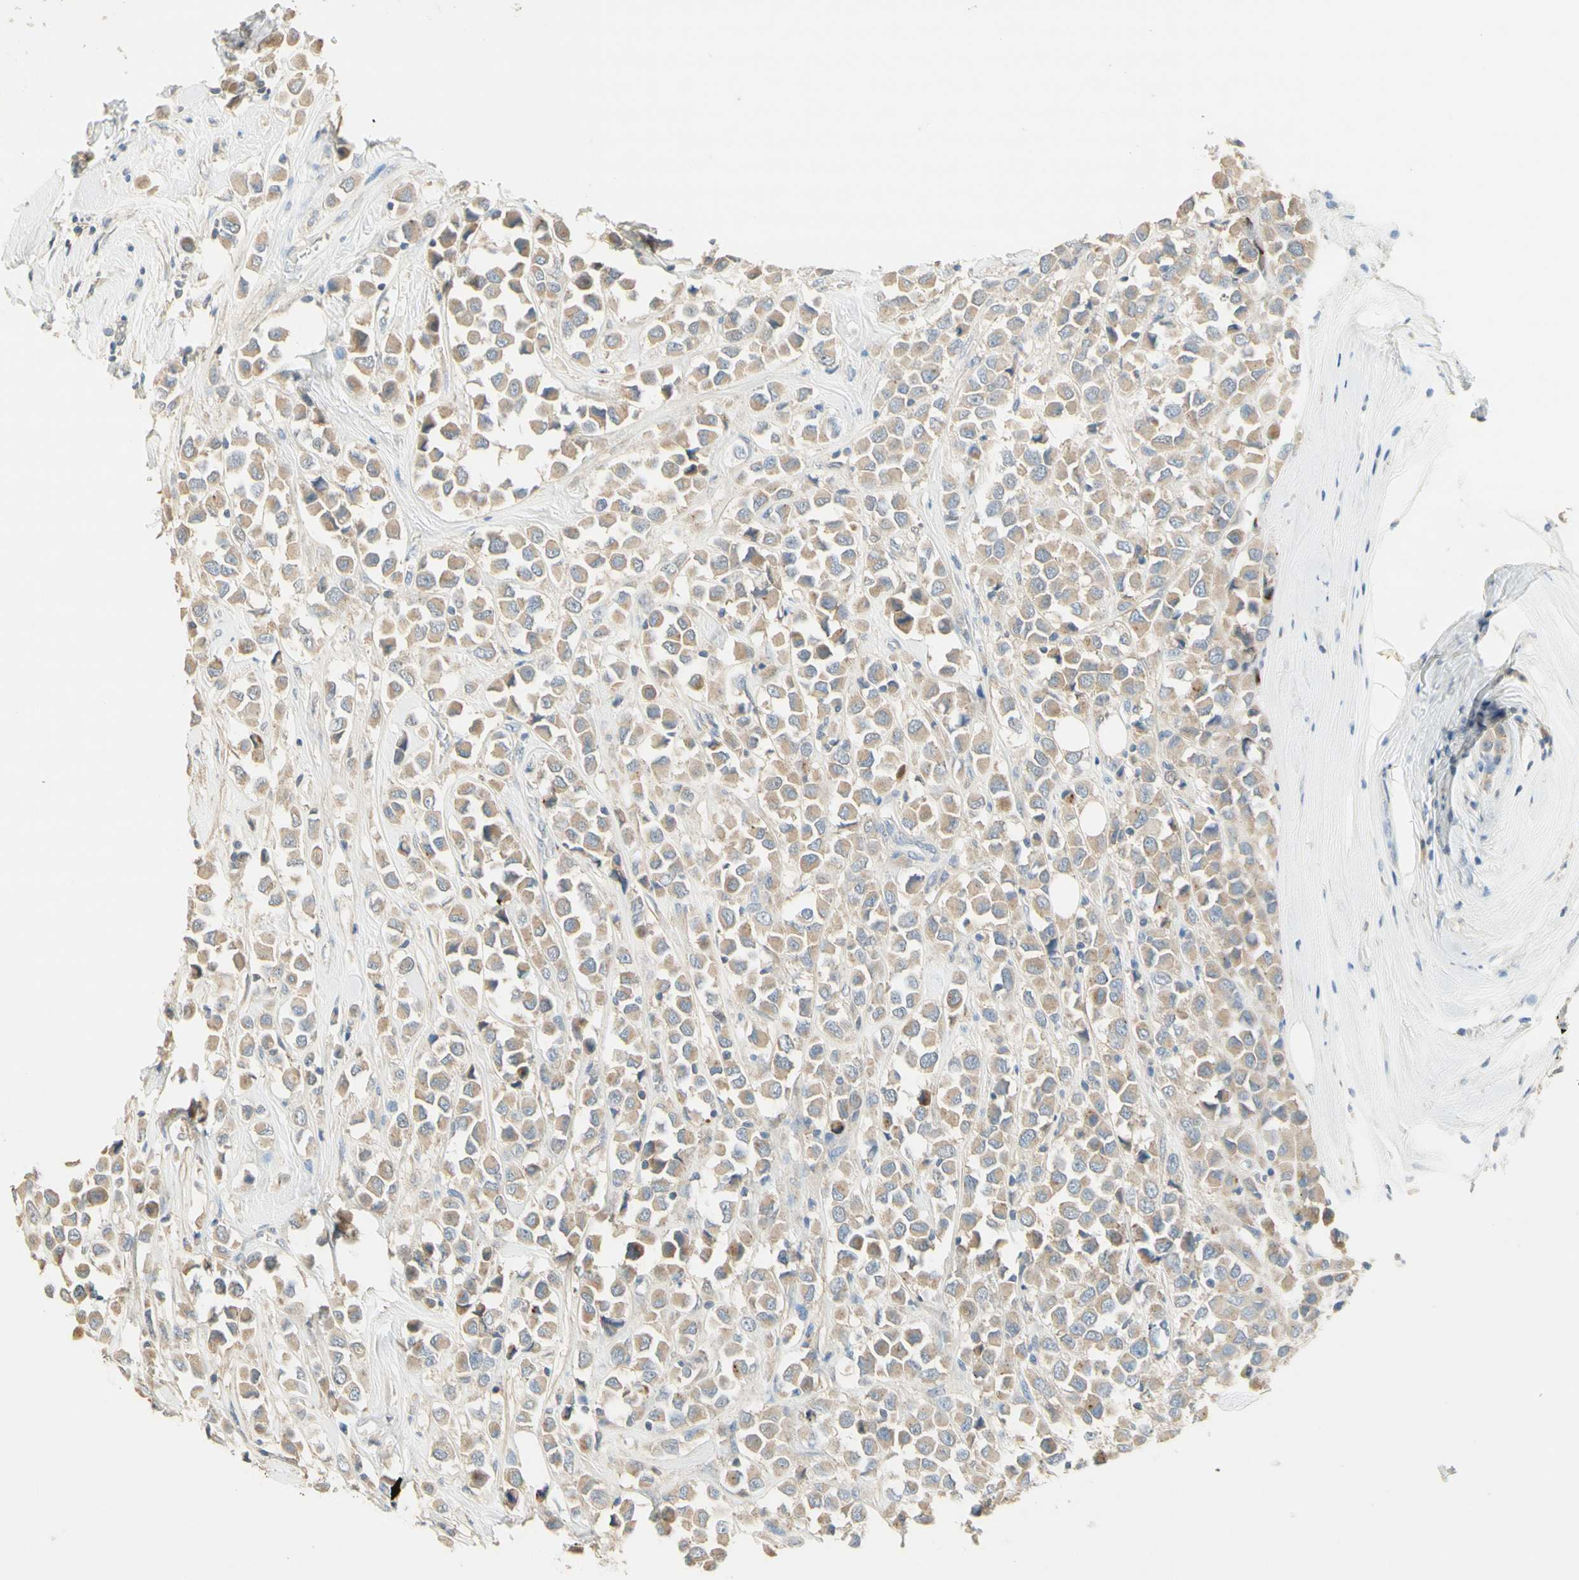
{"staining": {"intensity": "weak", "quantity": ">75%", "location": "cytoplasmic/membranous"}, "tissue": "breast cancer", "cell_type": "Tumor cells", "image_type": "cancer", "snomed": [{"axis": "morphology", "description": "Duct carcinoma"}, {"axis": "topography", "description": "Breast"}], "caption": "The photomicrograph shows a brown stain indicating the presence of a protein in the cytoplasmic/membranous of tumor cells in breast intraductal carcinoma. The staining was performed using DAB (3,3'-diaminobenzidine) to visualize the protein expression in brown, while the nuclei were stained in blue with hematoxylin (Magnification: 20x).", "gene": "NECTIN4", "patient": {"sex": "female", "age": 61}}